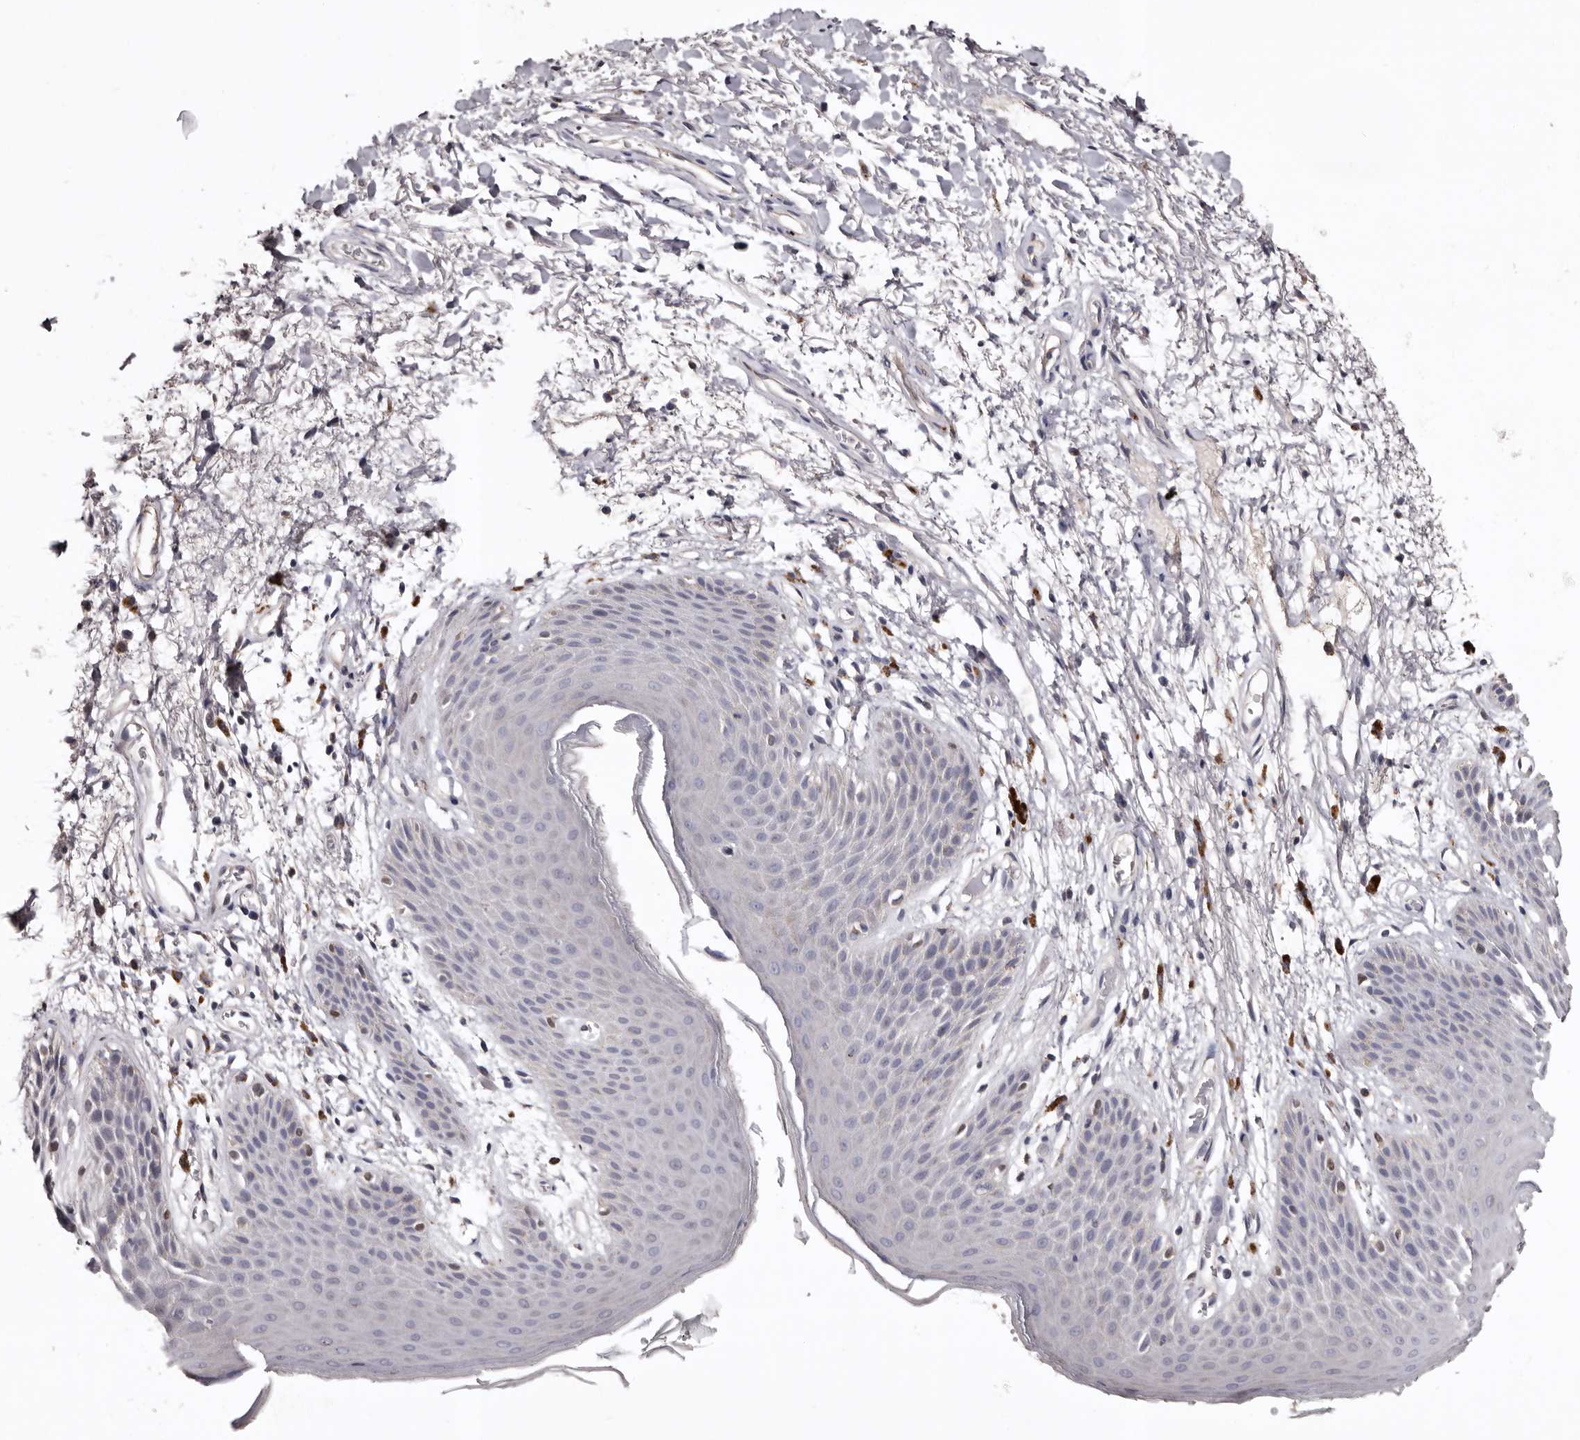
{"staining": {"intensity": "moderate", "quantity": "<25%", "location": "cytoplasmic/membranous"}, "tissue": "skin", "cell_type": "Epidermal cells", "image_type": "normal", "snomed": [{"axis": "morphology", "description": "Normal tissue, NOS"}, {"axis": "topography", "description": "Anal"}], "caption": "A micrograph of human skin stained for a protein shows moderate cytoplasmic/membranous brown staining in epidermal cells. (Stains: DAB in brown, nuclei in blue, Microscopy: brightfield microscopy at high magnification).", "gene": "SLC10A4", "patient": {"sex": "male", "age": 74}}